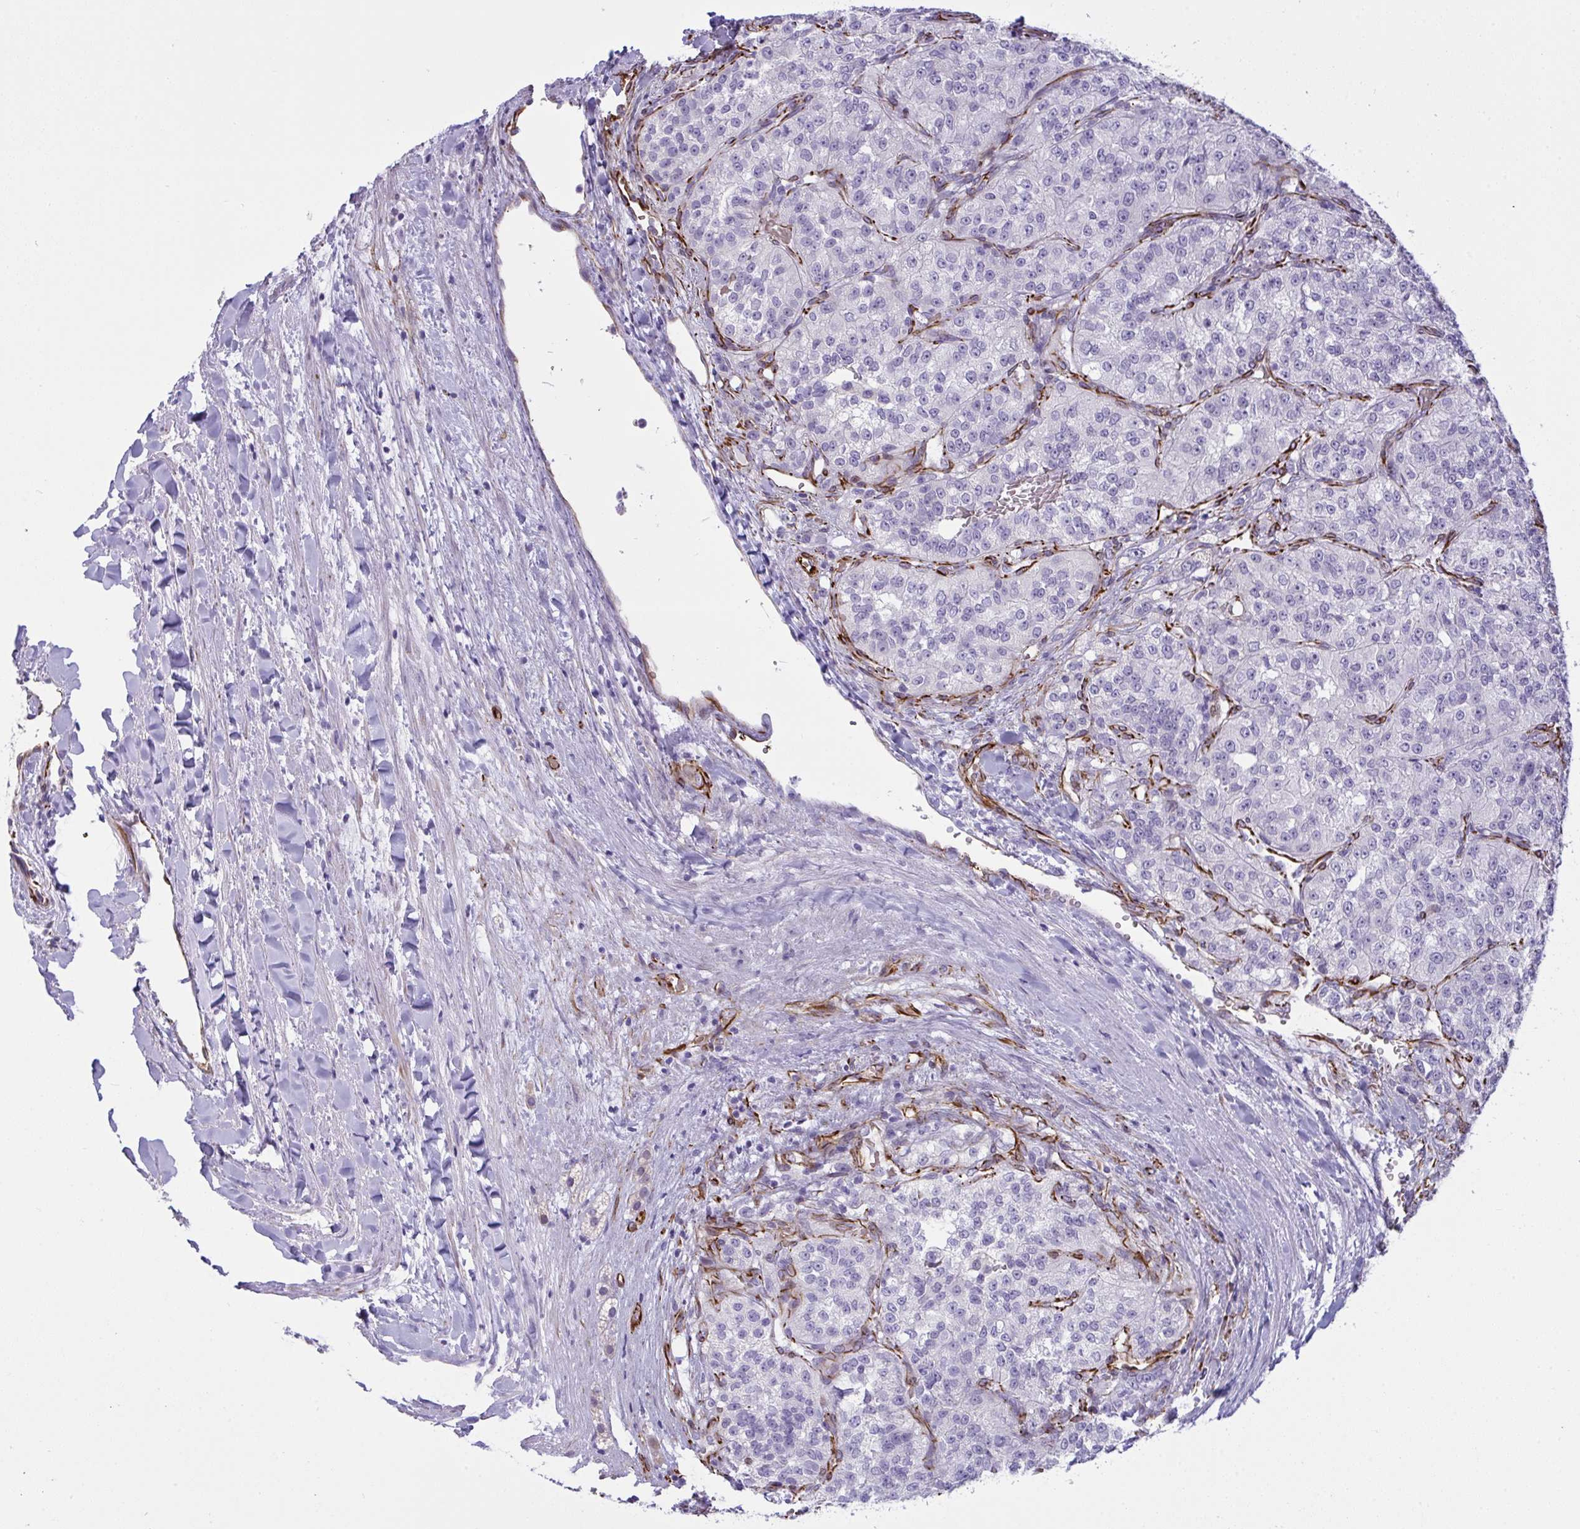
{"staining": {"intensity": "negative", "quantity": "none", "location": "none"}, "tissue": "renal cancer", "cell_type": "Tumor cells", "image_type": "cancer", "snomed": [{"axis": "morphology", "description": "Adenocarcinoma, NOS"}, {"axis": "topography", "description": "Kidney"}], "caption": "This is an IHC histopathology image of human renal adenocarcinoma. There is no expression in tumor cells.", "gene": "SLC35B1", "patient": {"sex": "female", "age": 63}}